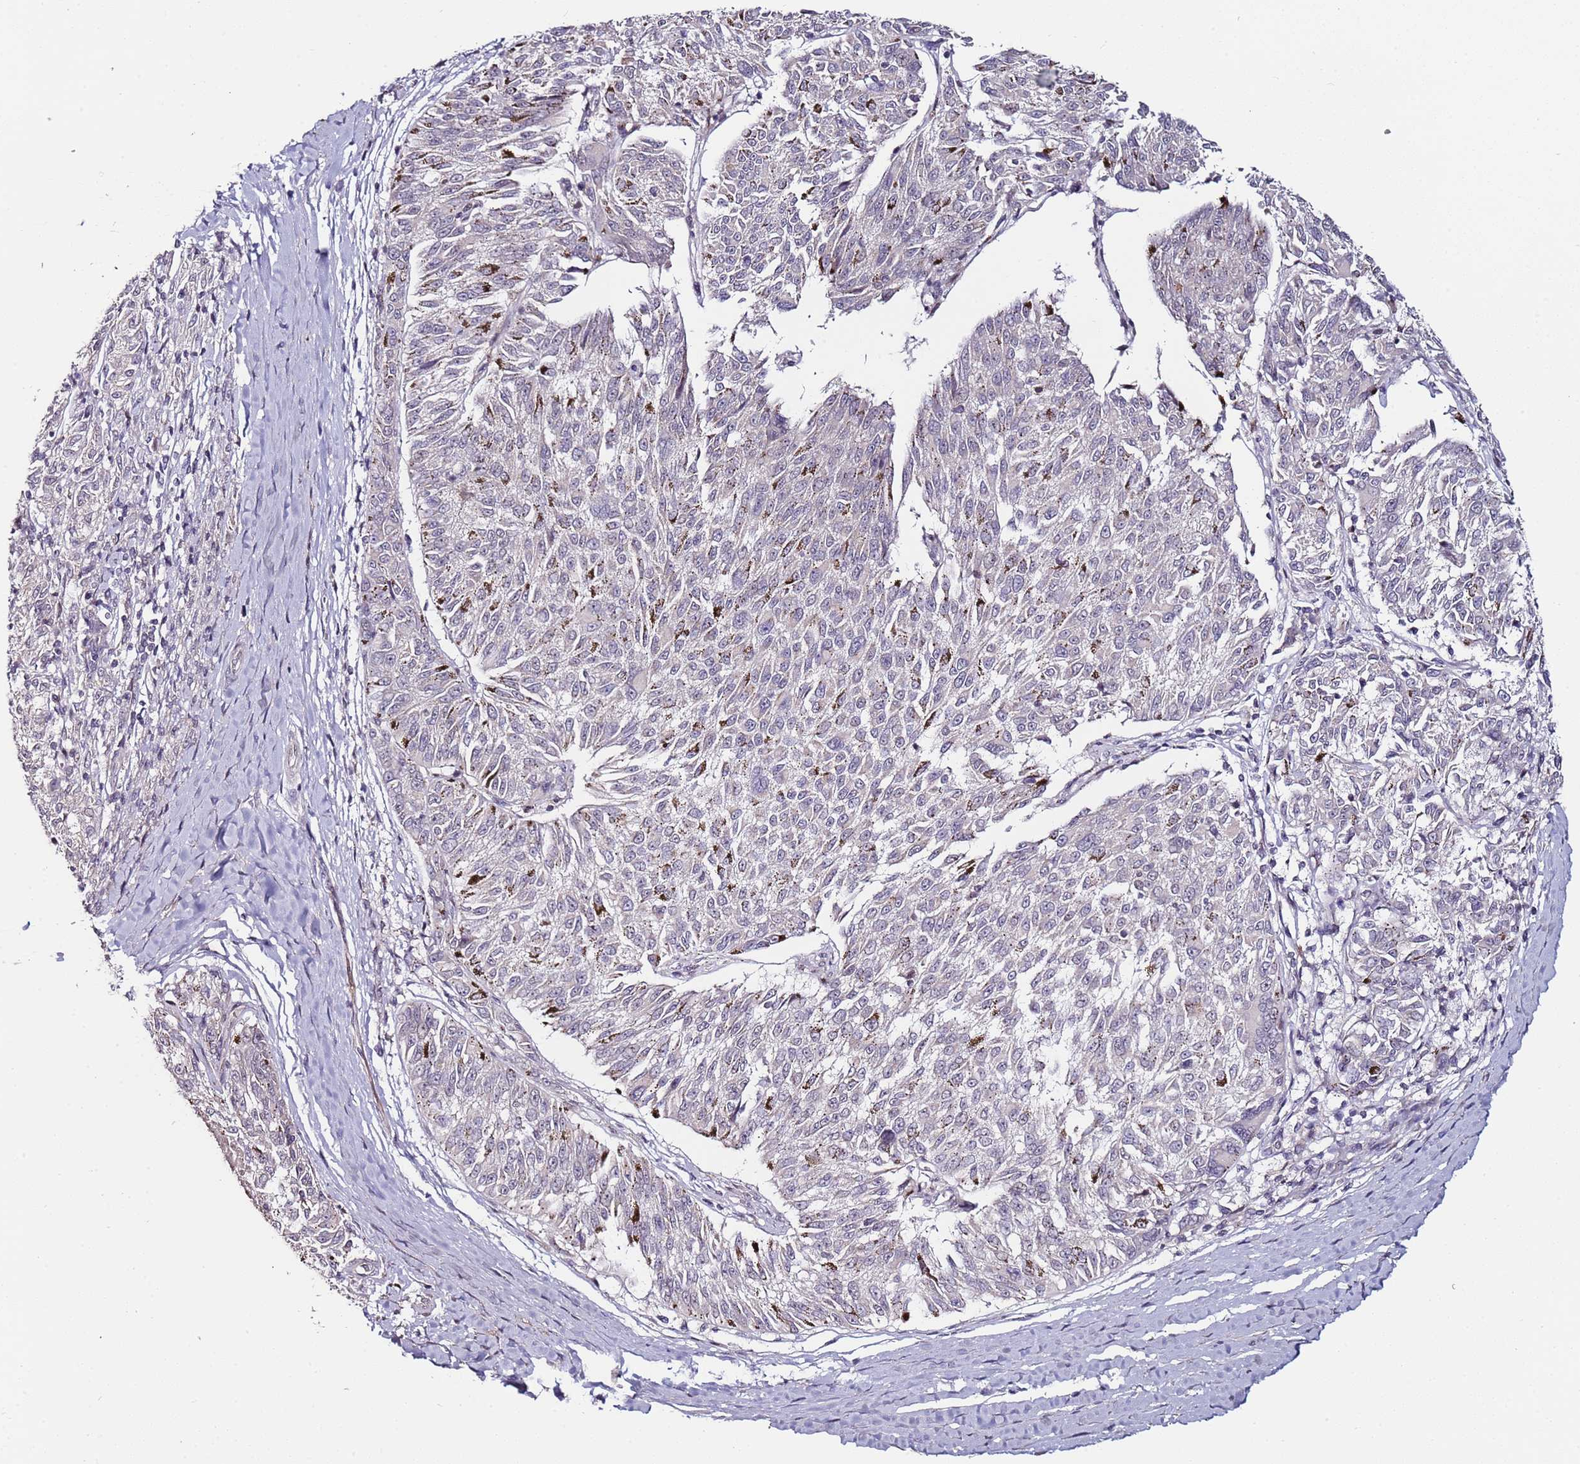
{"staining": {"intensity": "negative", "quantity": "none", "location": "none"}, "tissue": "melanoma", "cell_type": "Tumor cells", "image_type": "cancer", "snomed": [{"axis": "morphology", "description": "Malignant melanoma, NOS"}, {"axis": "topography", "description": "Skin"}], "caption": "DAB (3,3'-diaminobenzidine) immunohistochemical staining of melanoma displays no significant staining in tumor cells.", "gene": "DUSP28", "patient": {"sex": "female", "age": 72}}